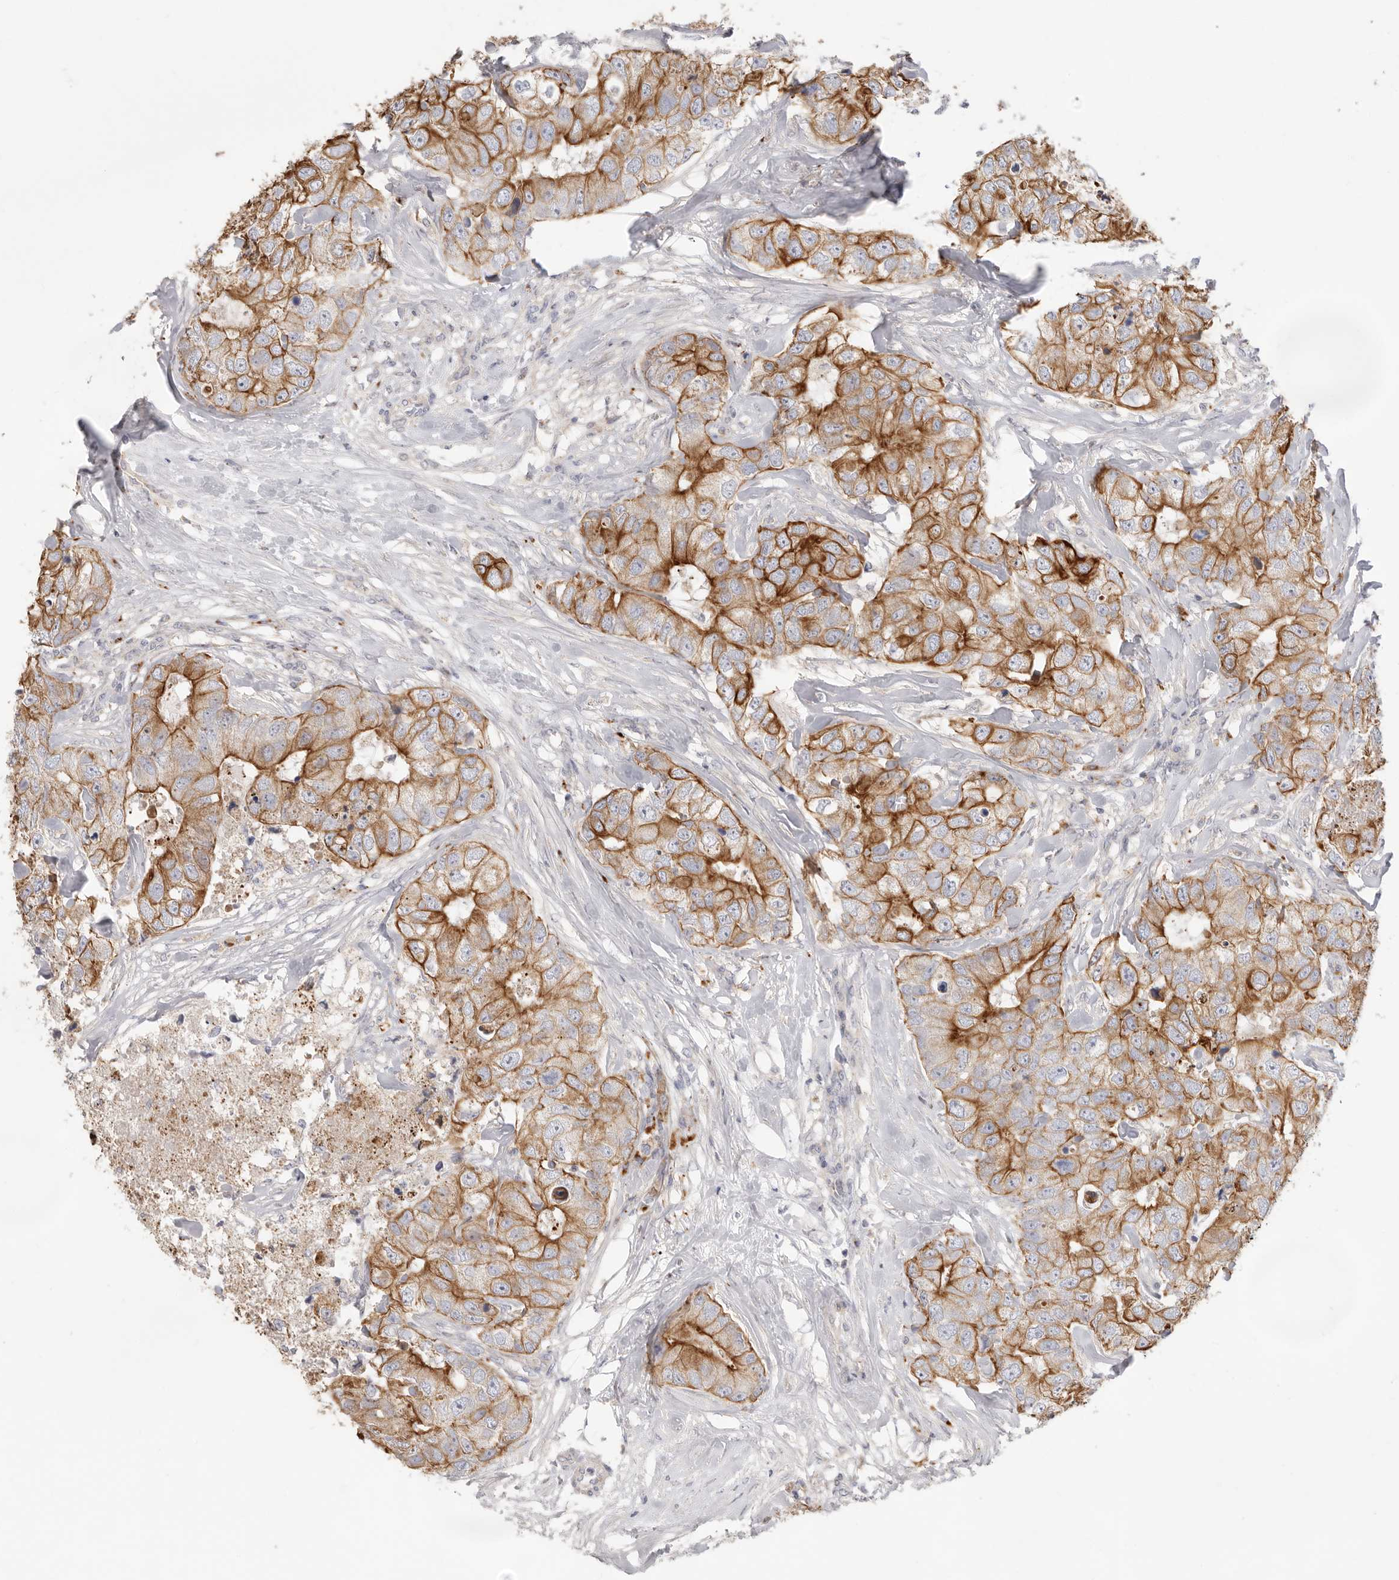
{"staining": {"intensity": "strong", "quantity": ">75%", "location": "cytoplasmic/membranous"}, "tissue": "breast cancer", "cell_type": "Tumor cells", "image_type": "cancer", "snomed": [{"axis": "morphology", "description": "Duct carcinoma"}, {"axis": "topography", "description": "Breast"}], "caption": "A histopathology image showing strong cytoplasmic/membranous expression in approximately >75% of tumor cells in breast cancer (infiltrating ductal carcinoma), as visualized by brown immunohistochemical staining.", "gene": "USH1C", "patient": {"sex": "female", "age": 62}}